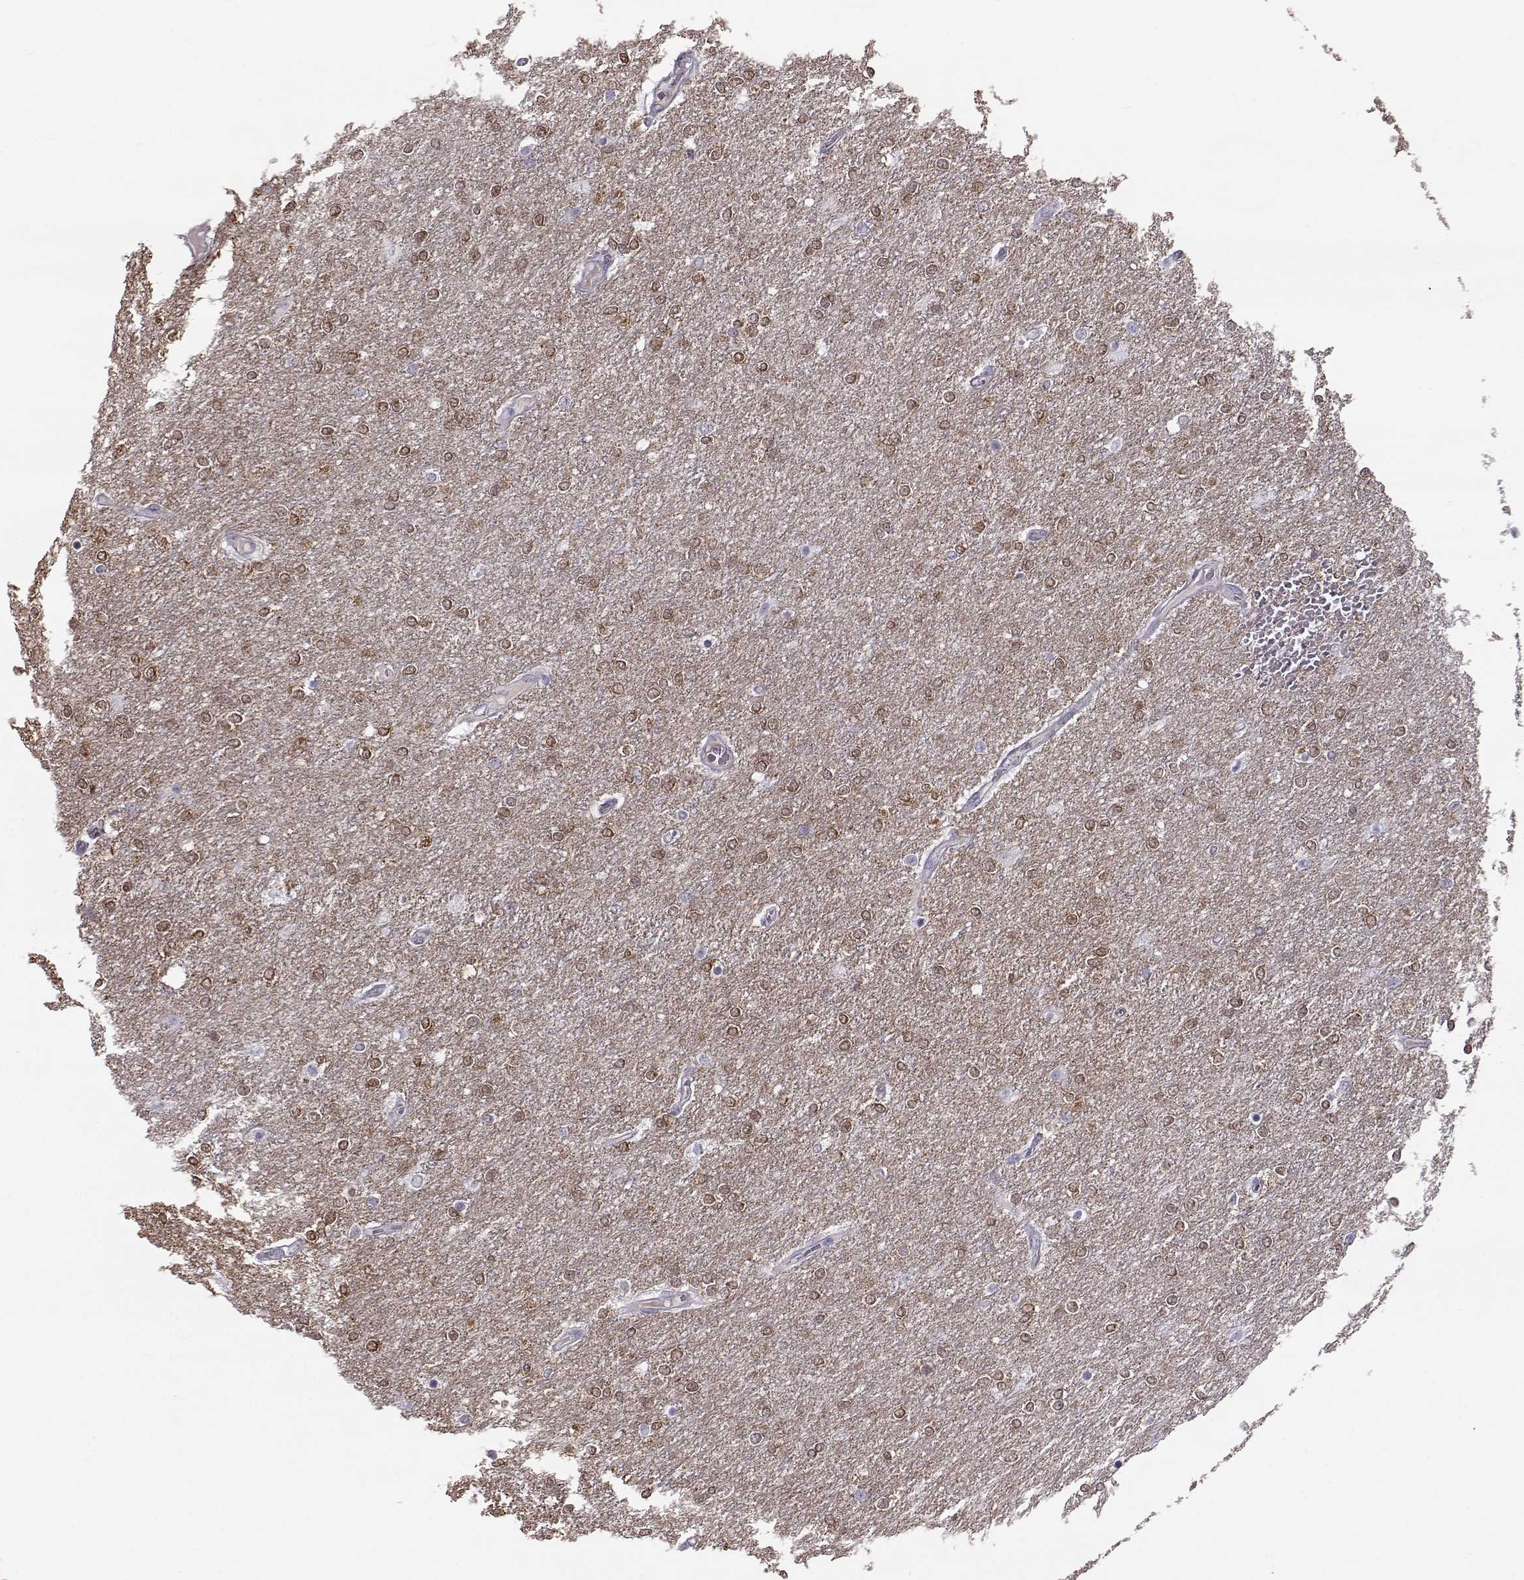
{"staining": {"intensity": "moderate", "quantity": ">75%", "location": "cytoplasmic/membranous"}, "tissue": "glioma", "cell_type": "Tumor cells", "image_type": "cancer", "snomed": [{"axis": "morphology", "description": "Glioma, malignant, High grade"}, {"axis": "topography", "description": "Brain"}], "caption": "IHC histopathology image of neoplastic tissue: glioma stained using immunohistochemistry reveals medium levels of moderate protein expression localized specifically in the cytoplasmic/membranous of tumor cells, appearing as a cytoplasmic/membranous brown color.", "gene": "ADGRG5", "patient": {"sex": "female", "age": 61}}